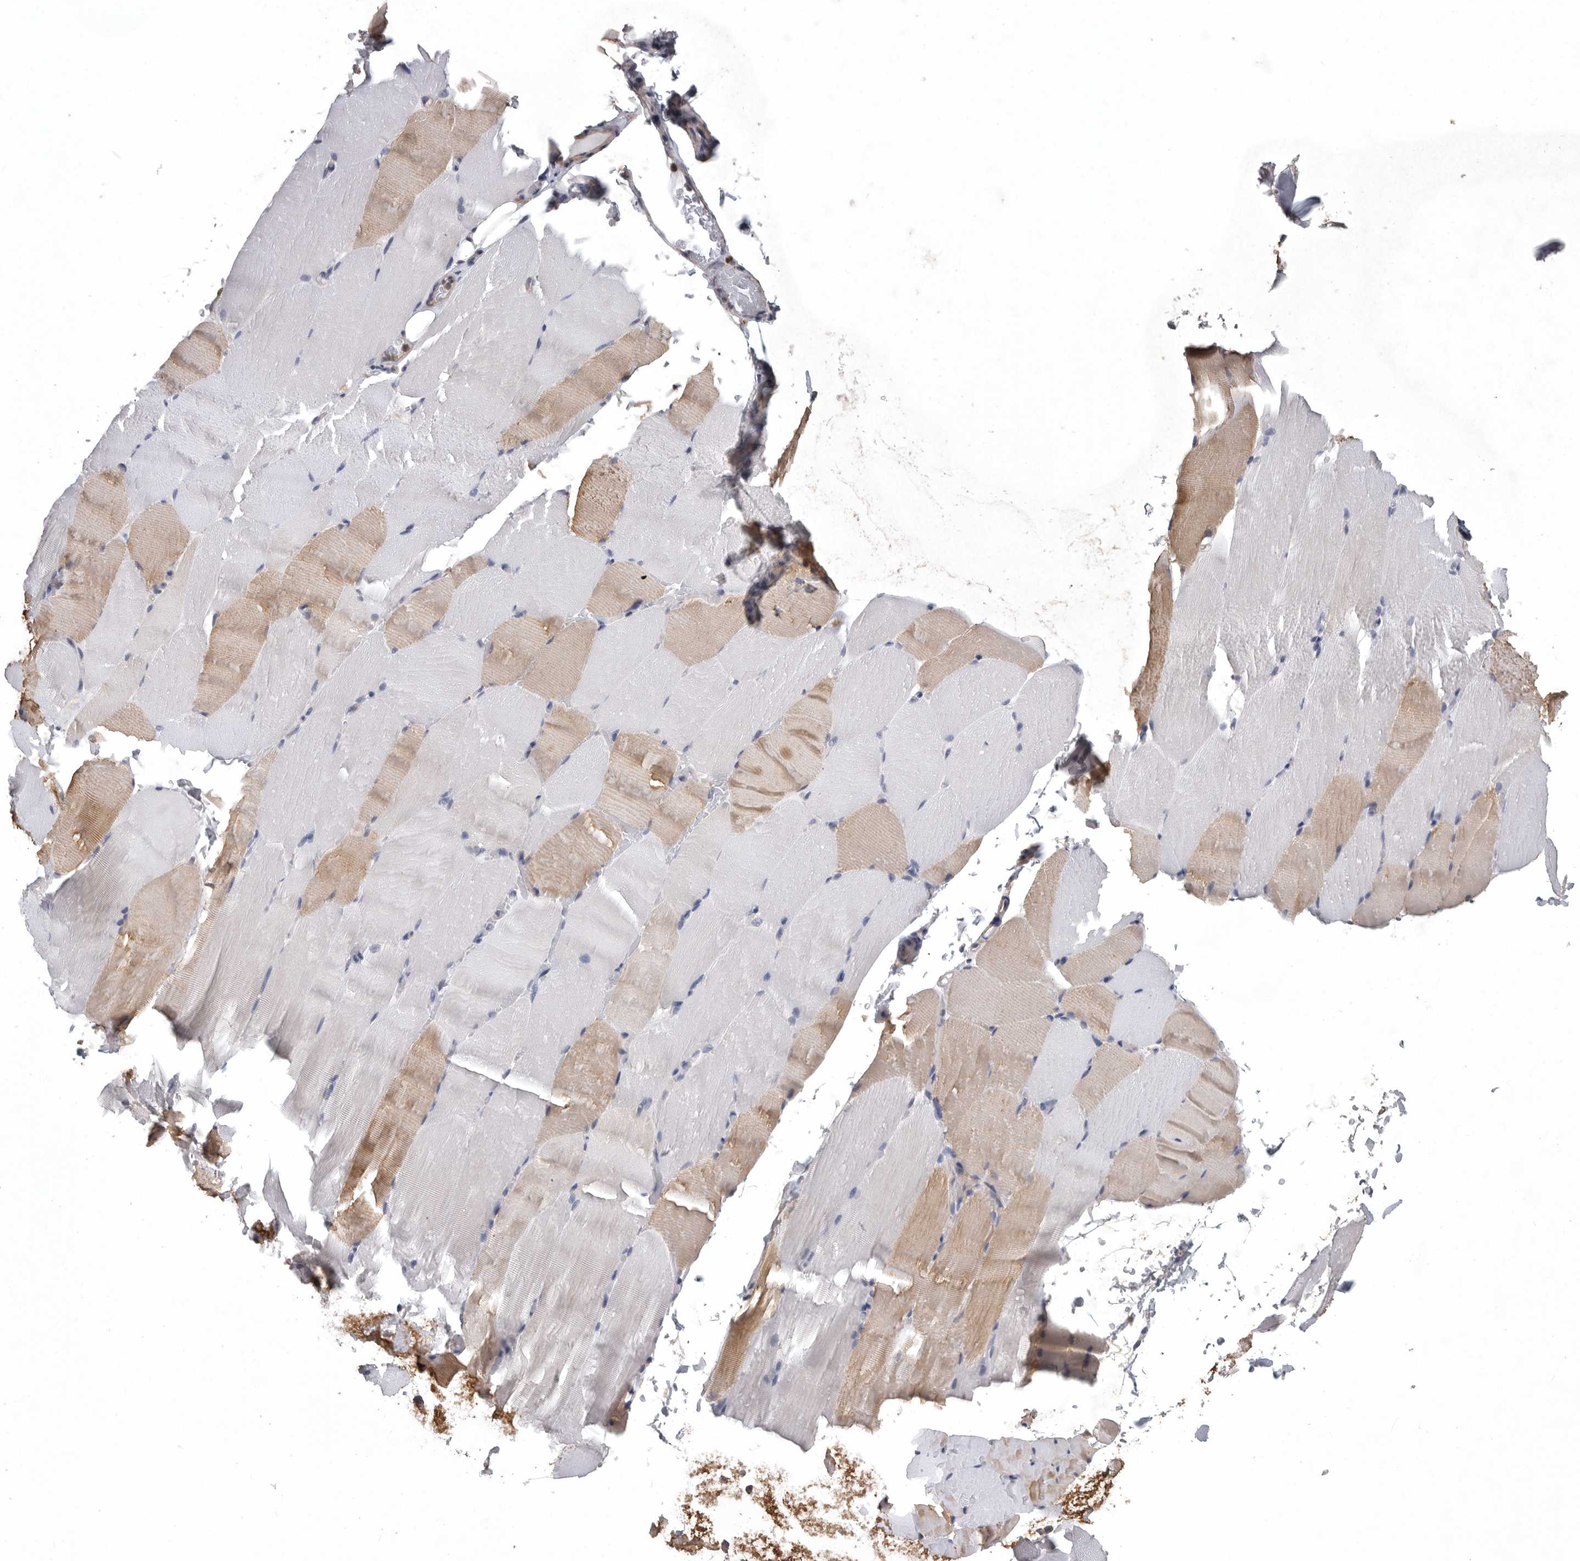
{"staining": {"intensity": "weak", "quantity": "25%-75%", "location": "cytoplasmic/membranous"}, "tissue": "skeletal muscle", "cell_type": "Myocytes", "image_type": "normal", "snomed": [{"axis": "morphology", "description": "Normal tissue, NOS"}, {"axis": "topography", "description": "Skeletal muscle"}, {"axis": "topography", "description": "Parathyroid gland"}], "caption": "Immunohistochemical staining of normal human skeletal muscle demonstrates 25%-75% levels of weak cytoplasmic/membranous protein expression in about 25%-75% of myocytes.", "gene": "OXR1", "patient": {"sex": "female", "age": 37}}